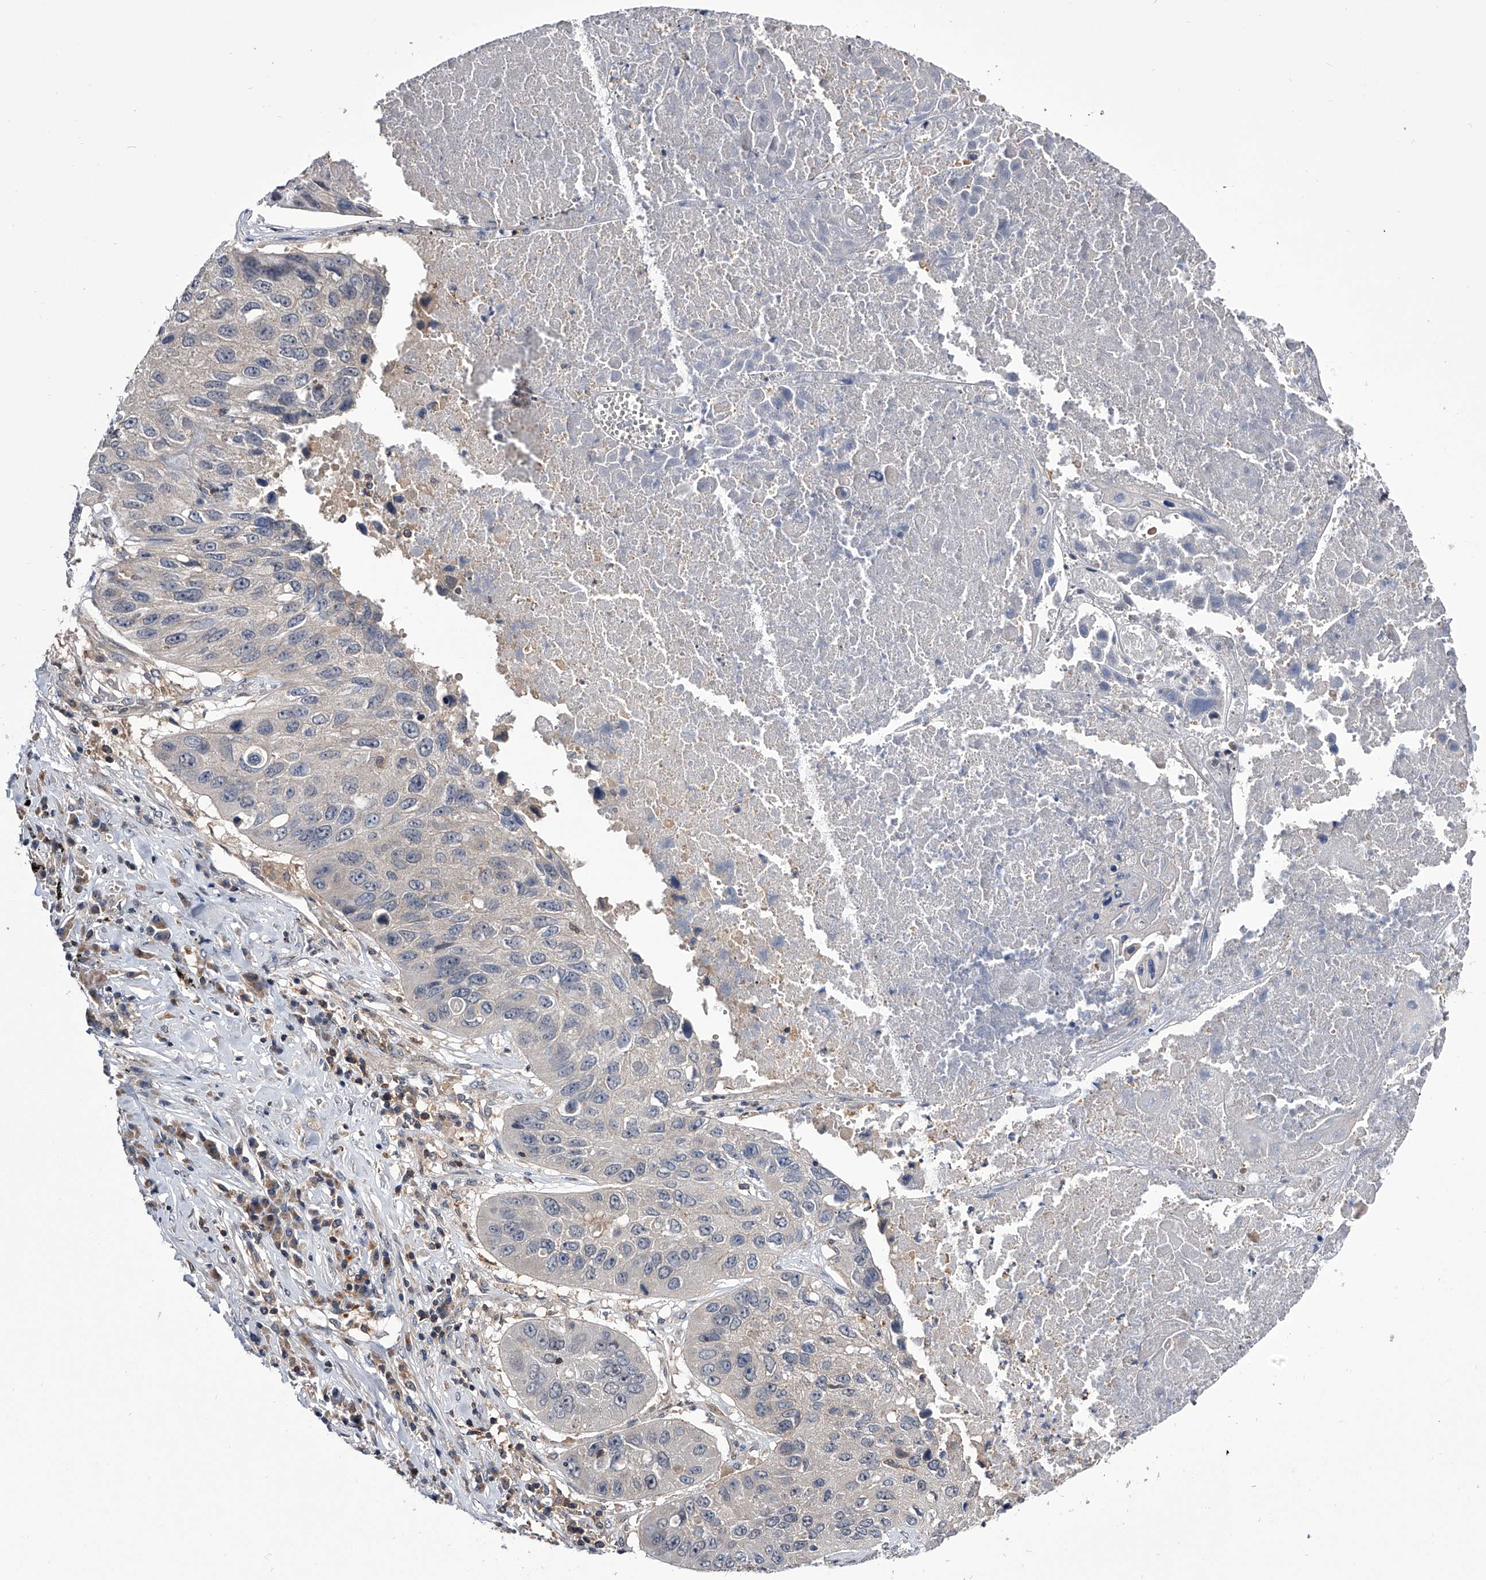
{"staining": {"intensity": "negative", "quantity": "none", "location": "none"}, "tissue": "lung cancer", "cell_type": "Tumor cells", "image_type": "cancer", "snomed": [{"axis": "morphology", "description": "Squamous cell carcinoma, NOS"}, {"axis": "topography", "description": "Lung"}], "caption": "Tumor cells show no significant protein expression in lung squamous cell carcinoma.", "gene": "PAN3", "patient": {"sex": "male", "age": 61}}